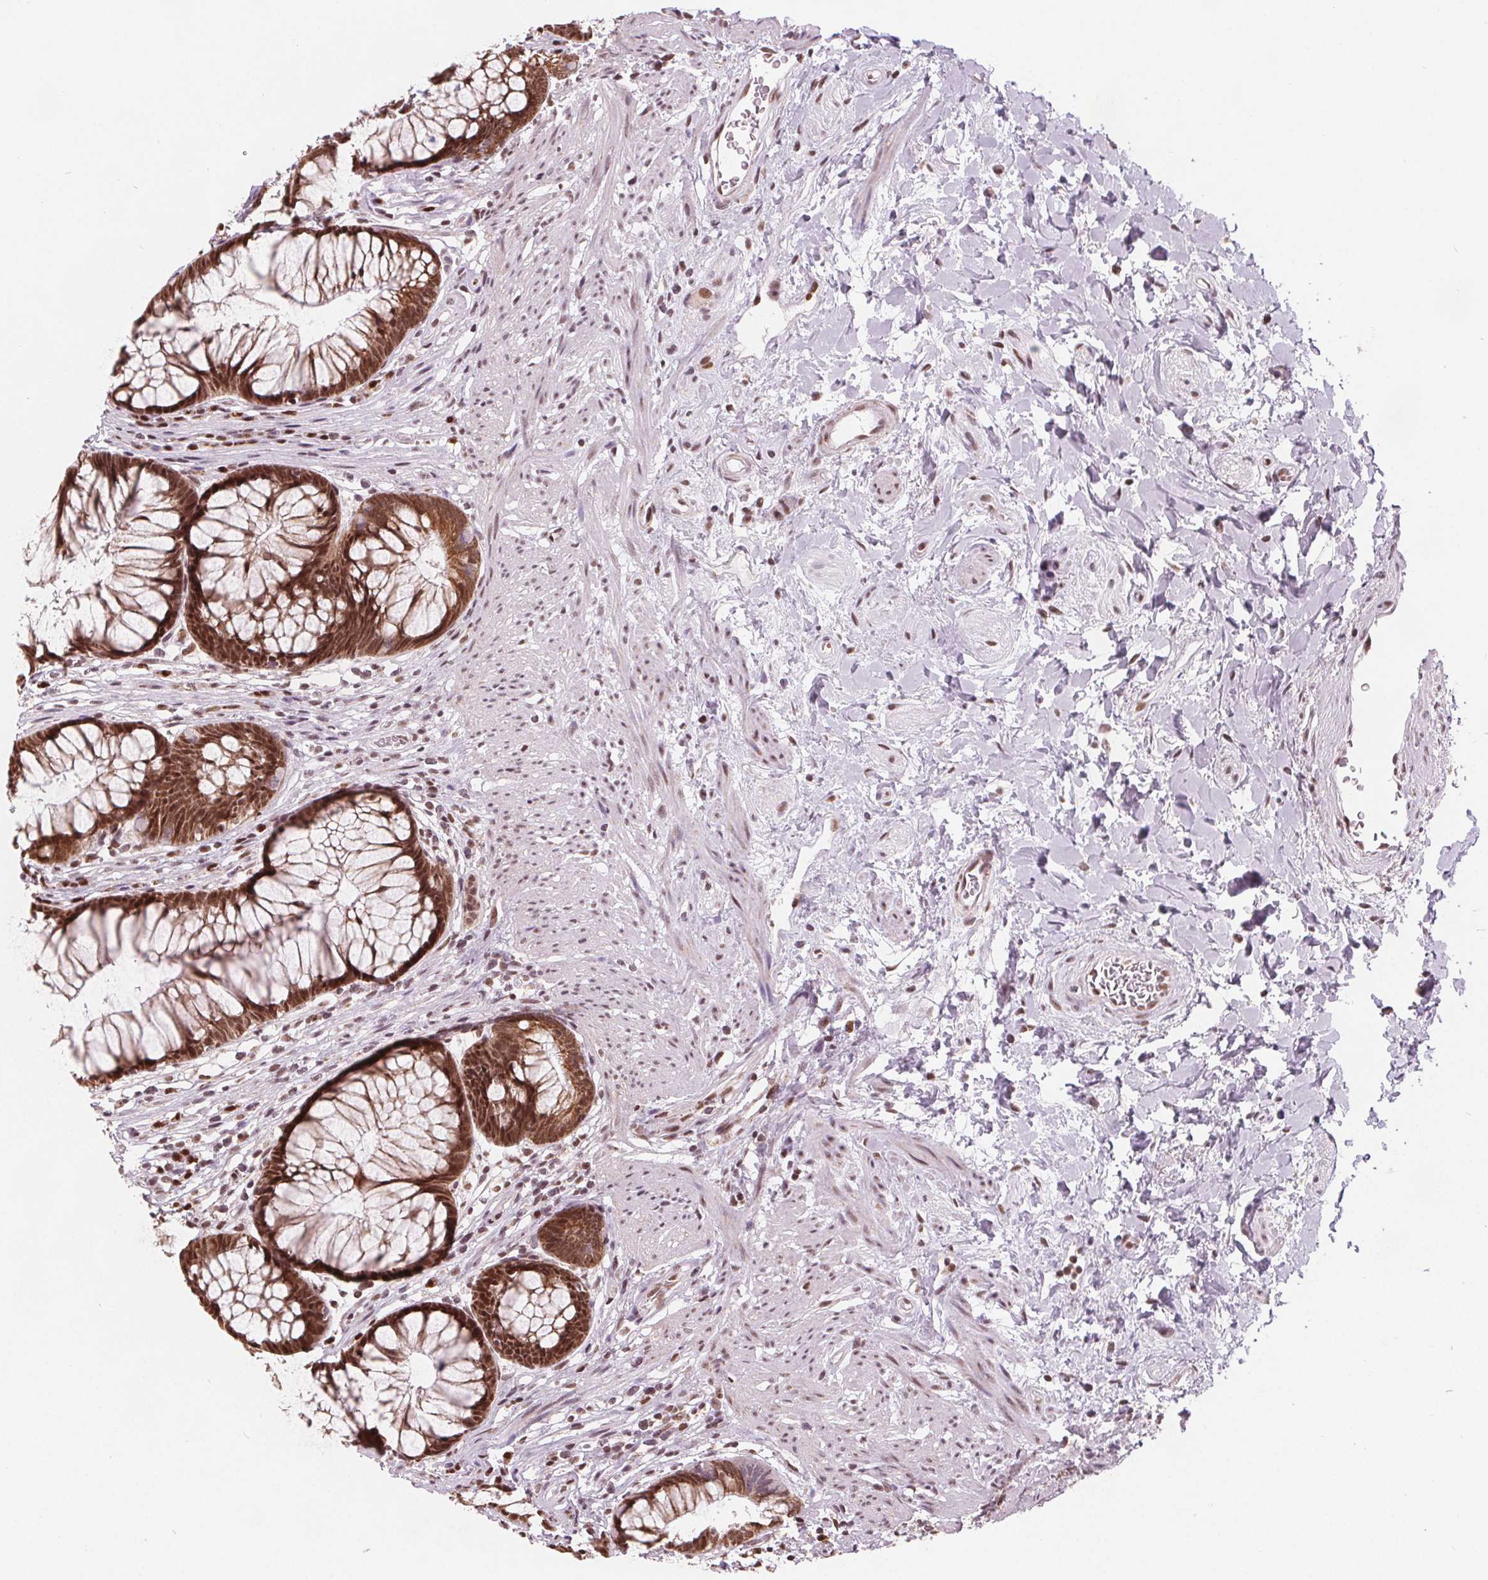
{"staining": {"intensity": "moderate", "quantity": ">75%", "location": "cytoplasmic/membranous,nuclear"}, "tissue": "rectum", "cell_type": "Glandular cells", "image_type": "normal", "snomed": [{"axis": "morphology", "description": "Normal tissue, NOS"}, {"axis": "topography", "description": "Smooth muscle"}, {"axis": "topography", "description": "Rectum"}], "caption": "Benign rectum shows moderate cytoplasmic/membranous,nuclear expression in approximately >75% of glandular cells, visualized by immunohistochemistry.", "gene": "DPM2", "patient": {"sex": "male", "age": 53}}